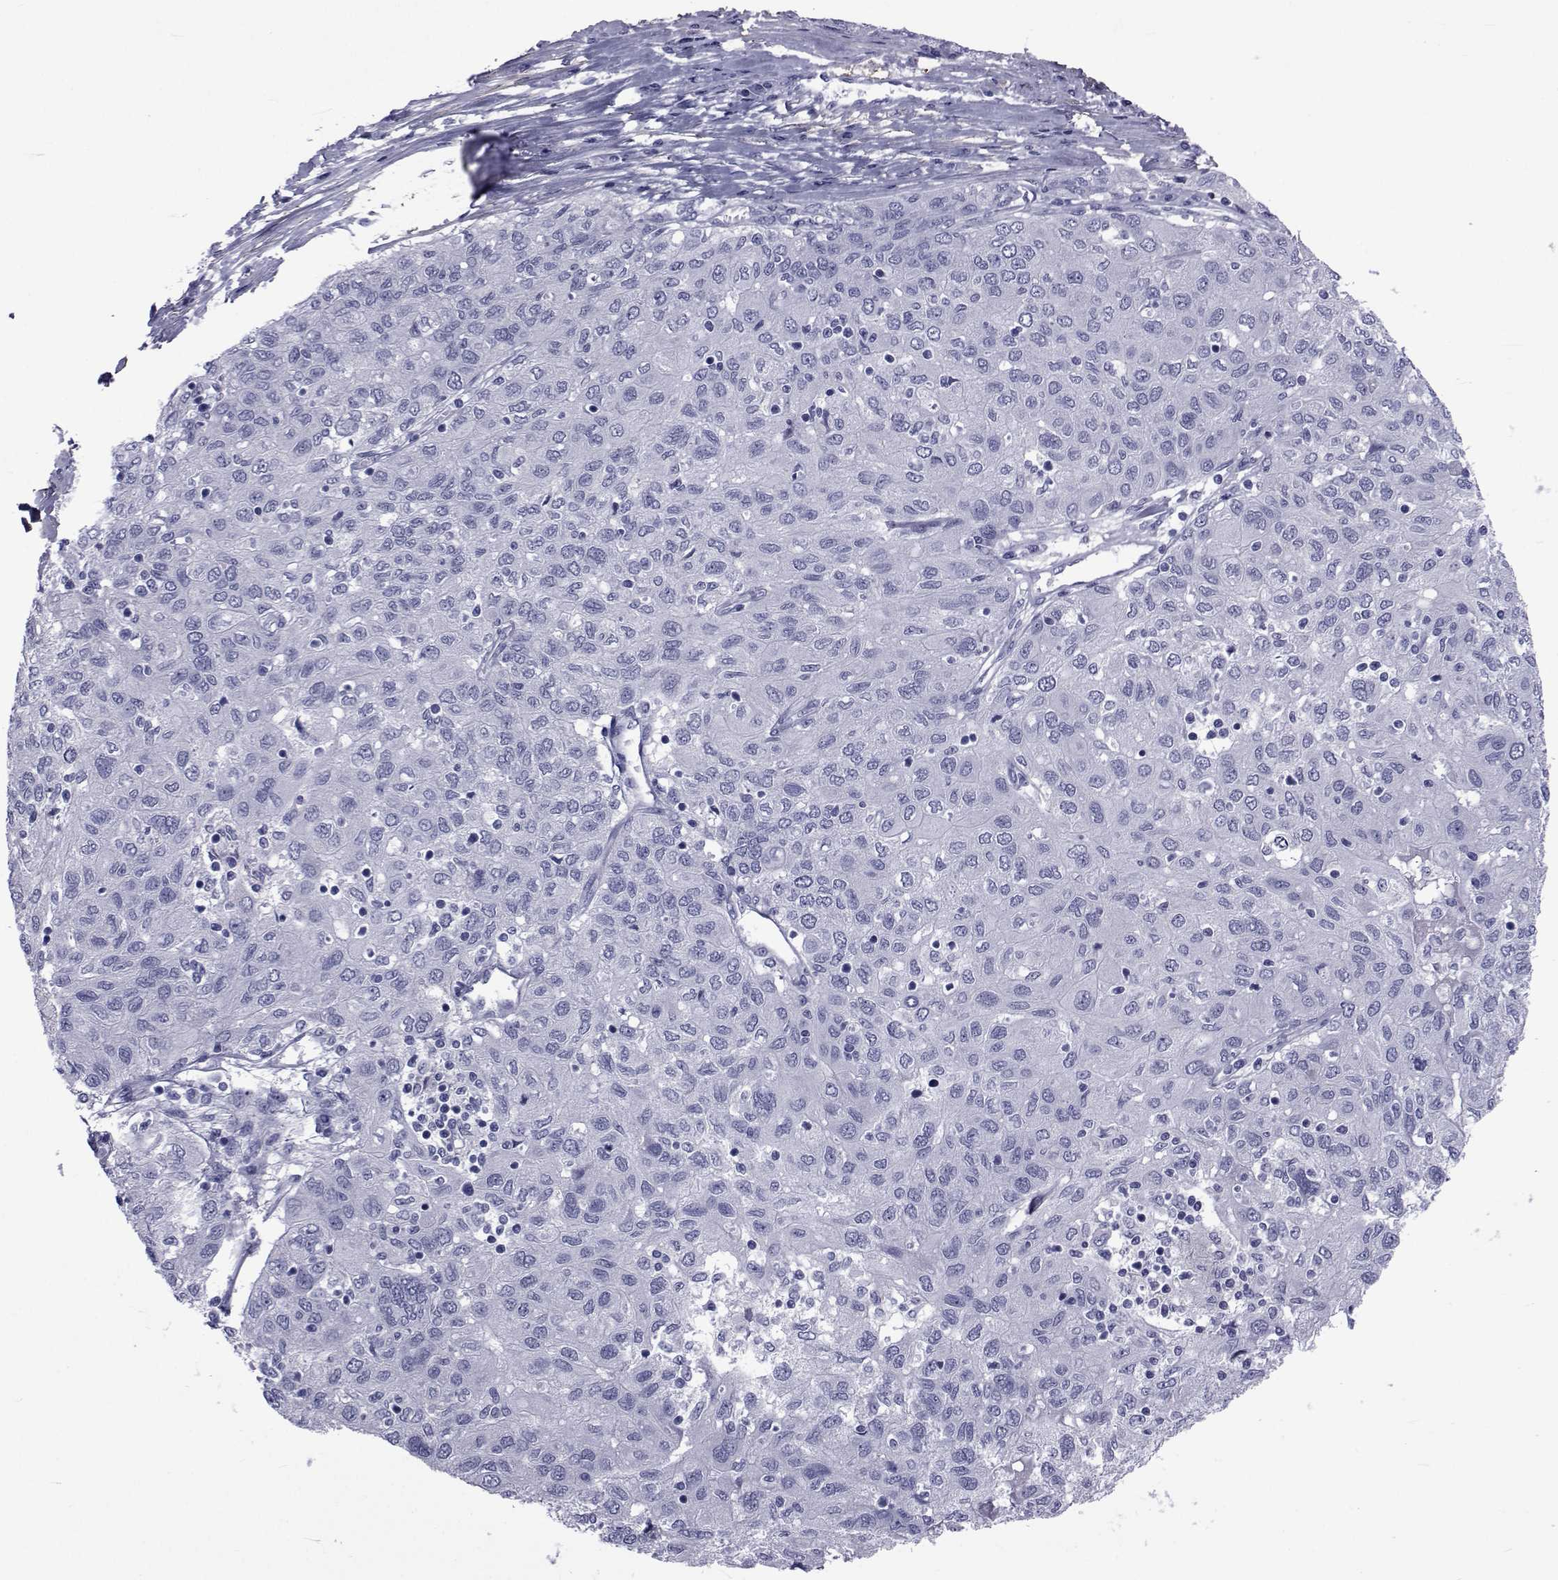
{"staining": {"intensity": "negative", "quantity": "none", "location": "none"}, "tissue": "ovarian cancer", "cell_type": "Tumor cells", "image_type": "cancer", "snomed": [{"axis": "morphology", "description": "Carcinoma, endometroid"}, {"axis": "topography", "description": "Ovary"}], "caption": "High magnification brightfield microscopy of ovarian cancer stained with DAB (brown) and counterstained with hematoxylin (blue): tumor cells show no significant expression. (DAB immunohistochemistry, high magnification).", "gene": "GKAP1", "patient": {"sex": "female", "age": 50}}